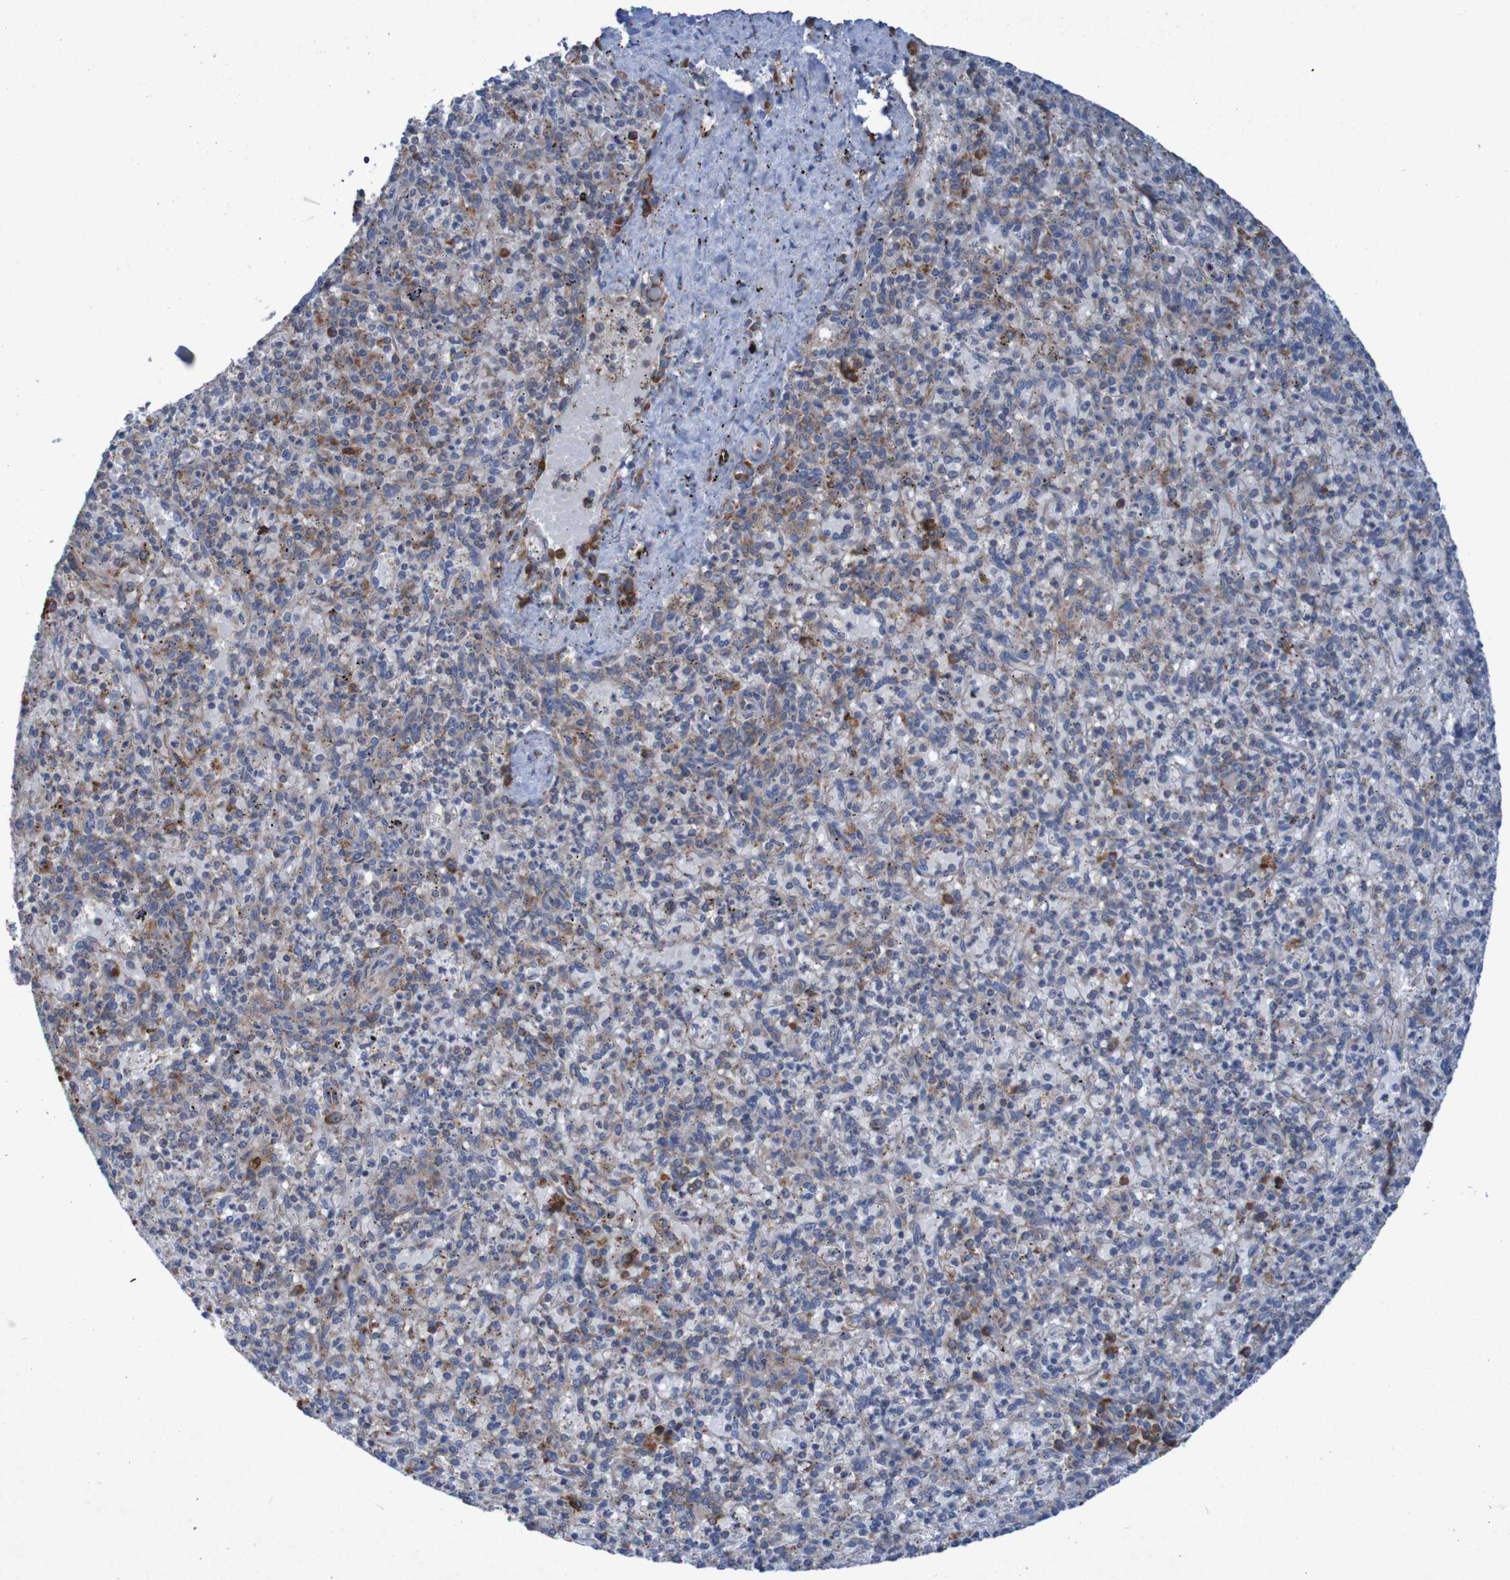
{"staining": {"intensity": "weak", "quantity": "25%-75%", "location": "cytoplasmic/membranous"}, "tissue": "spleen", "cell_type": "Cells in red pulp", "image_type": "normal", "snomed": [{"axis": "morphology", "description": "Normal tissue, NOS"}, {"axis": "topography", "description": "Spleen"}], "caption": "Weak cytoplasmic/membranous protein staining is present in approximately 25%-75% of cells in red pulp in spleen.", "gene": "RPL10L", "patient": {"sex": "male", "age": 72}}